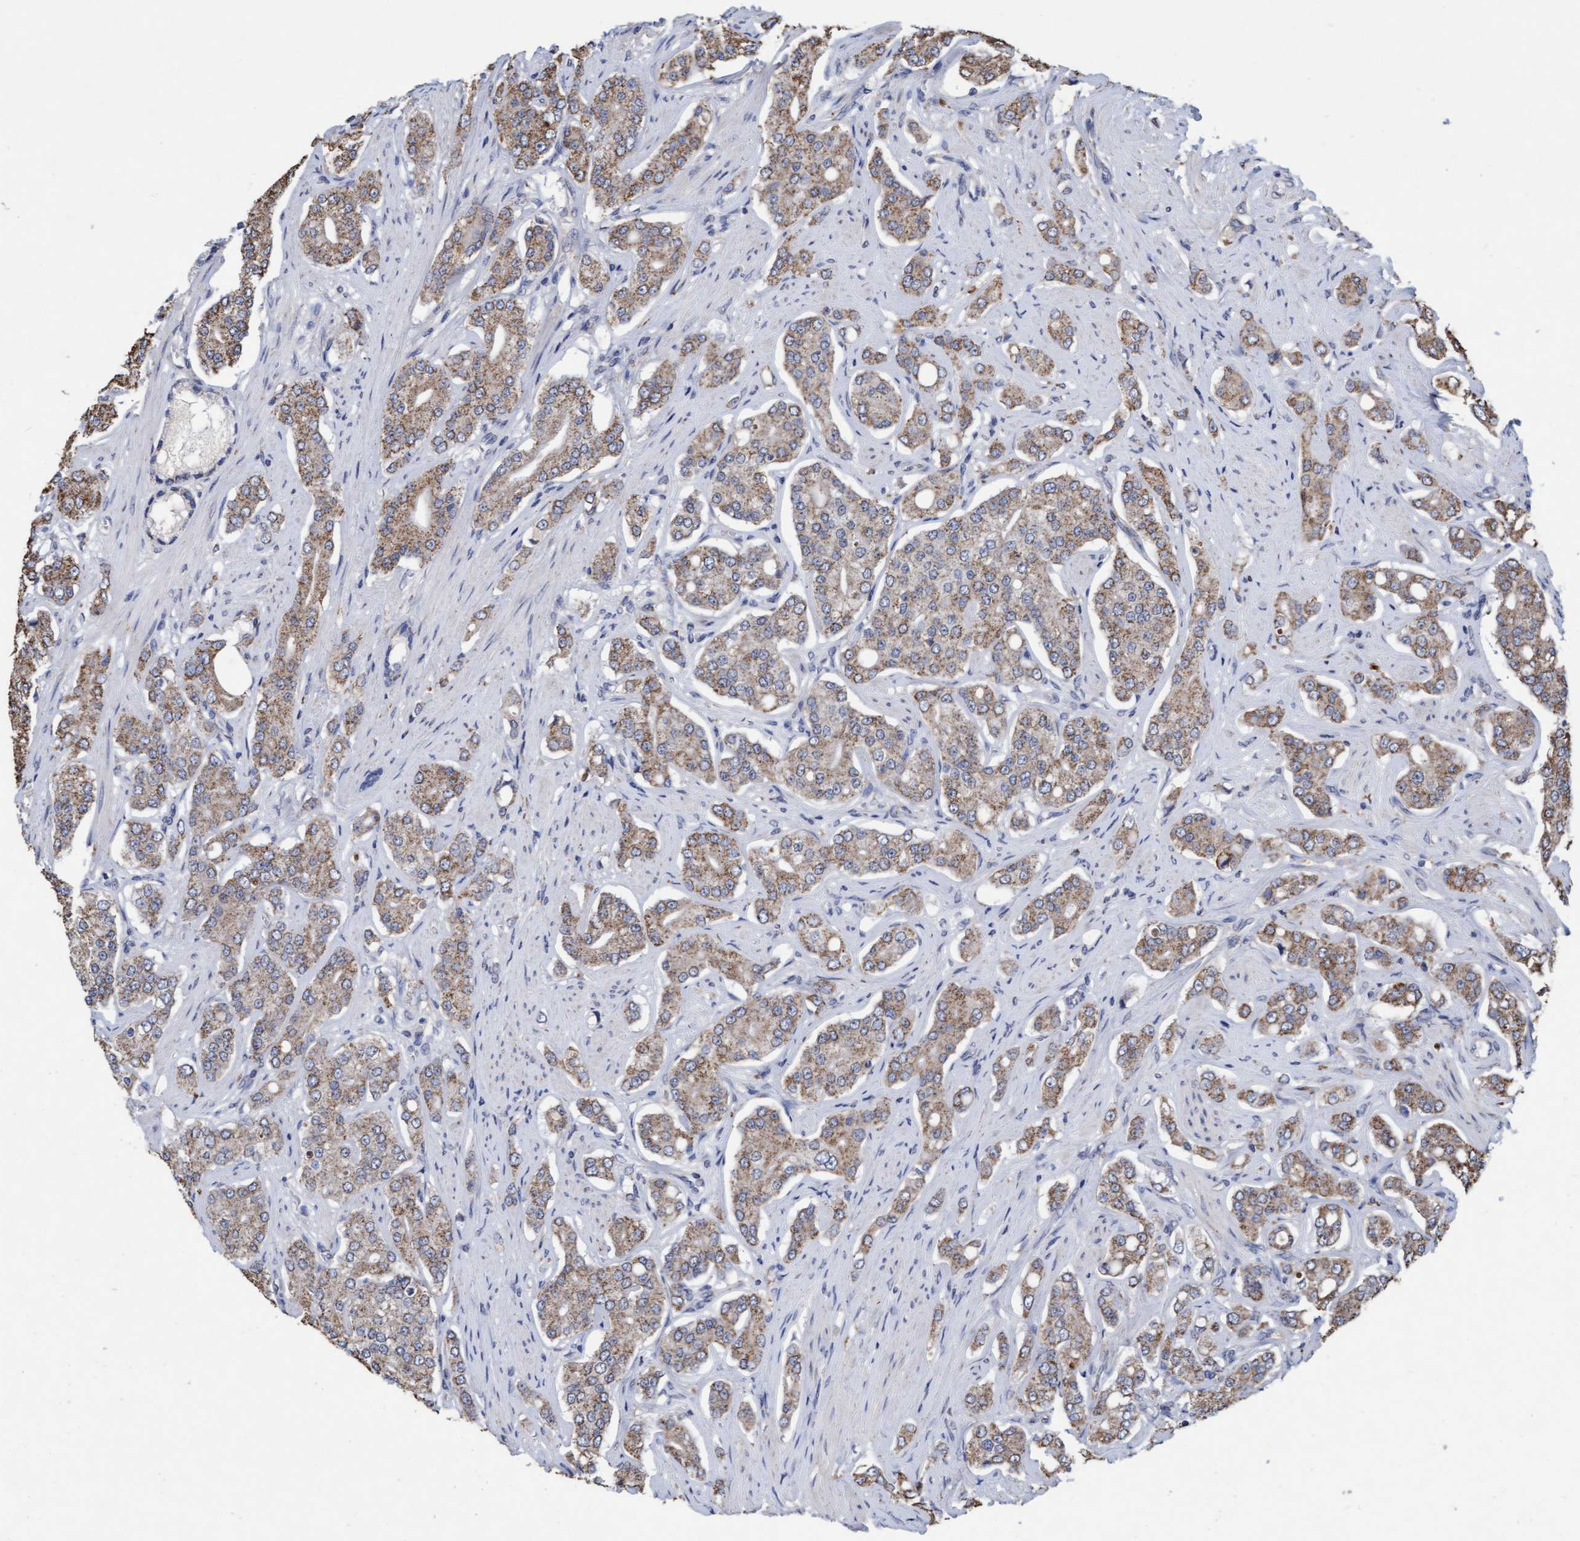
{"staining": {"intensity": "weak", "quantity": ">75%", "location": "cytoplasmic/membranous"}, "tissue": "prostate cancer", "cell_type": "Tumor cells", "image_type": "cancer", "snomed": [{"axis": "morphology", "description": "Adenocarcinoma, High grade"}, {"axis": "topography", "description": "Prostate"}], "caption": "Immunohistochemistry of prostate cancer (high-grade adenocarcinoma) displays low levels of weak cytoplasmic/membranous staining in approximately >75% of tumor cells. (Stains: DAB in brown, nuclei in blue, Microscopy: brightfield microscopy at high magnification).", "gene": "VSIG8", "patient": {"sex": "male", "age": 71}}